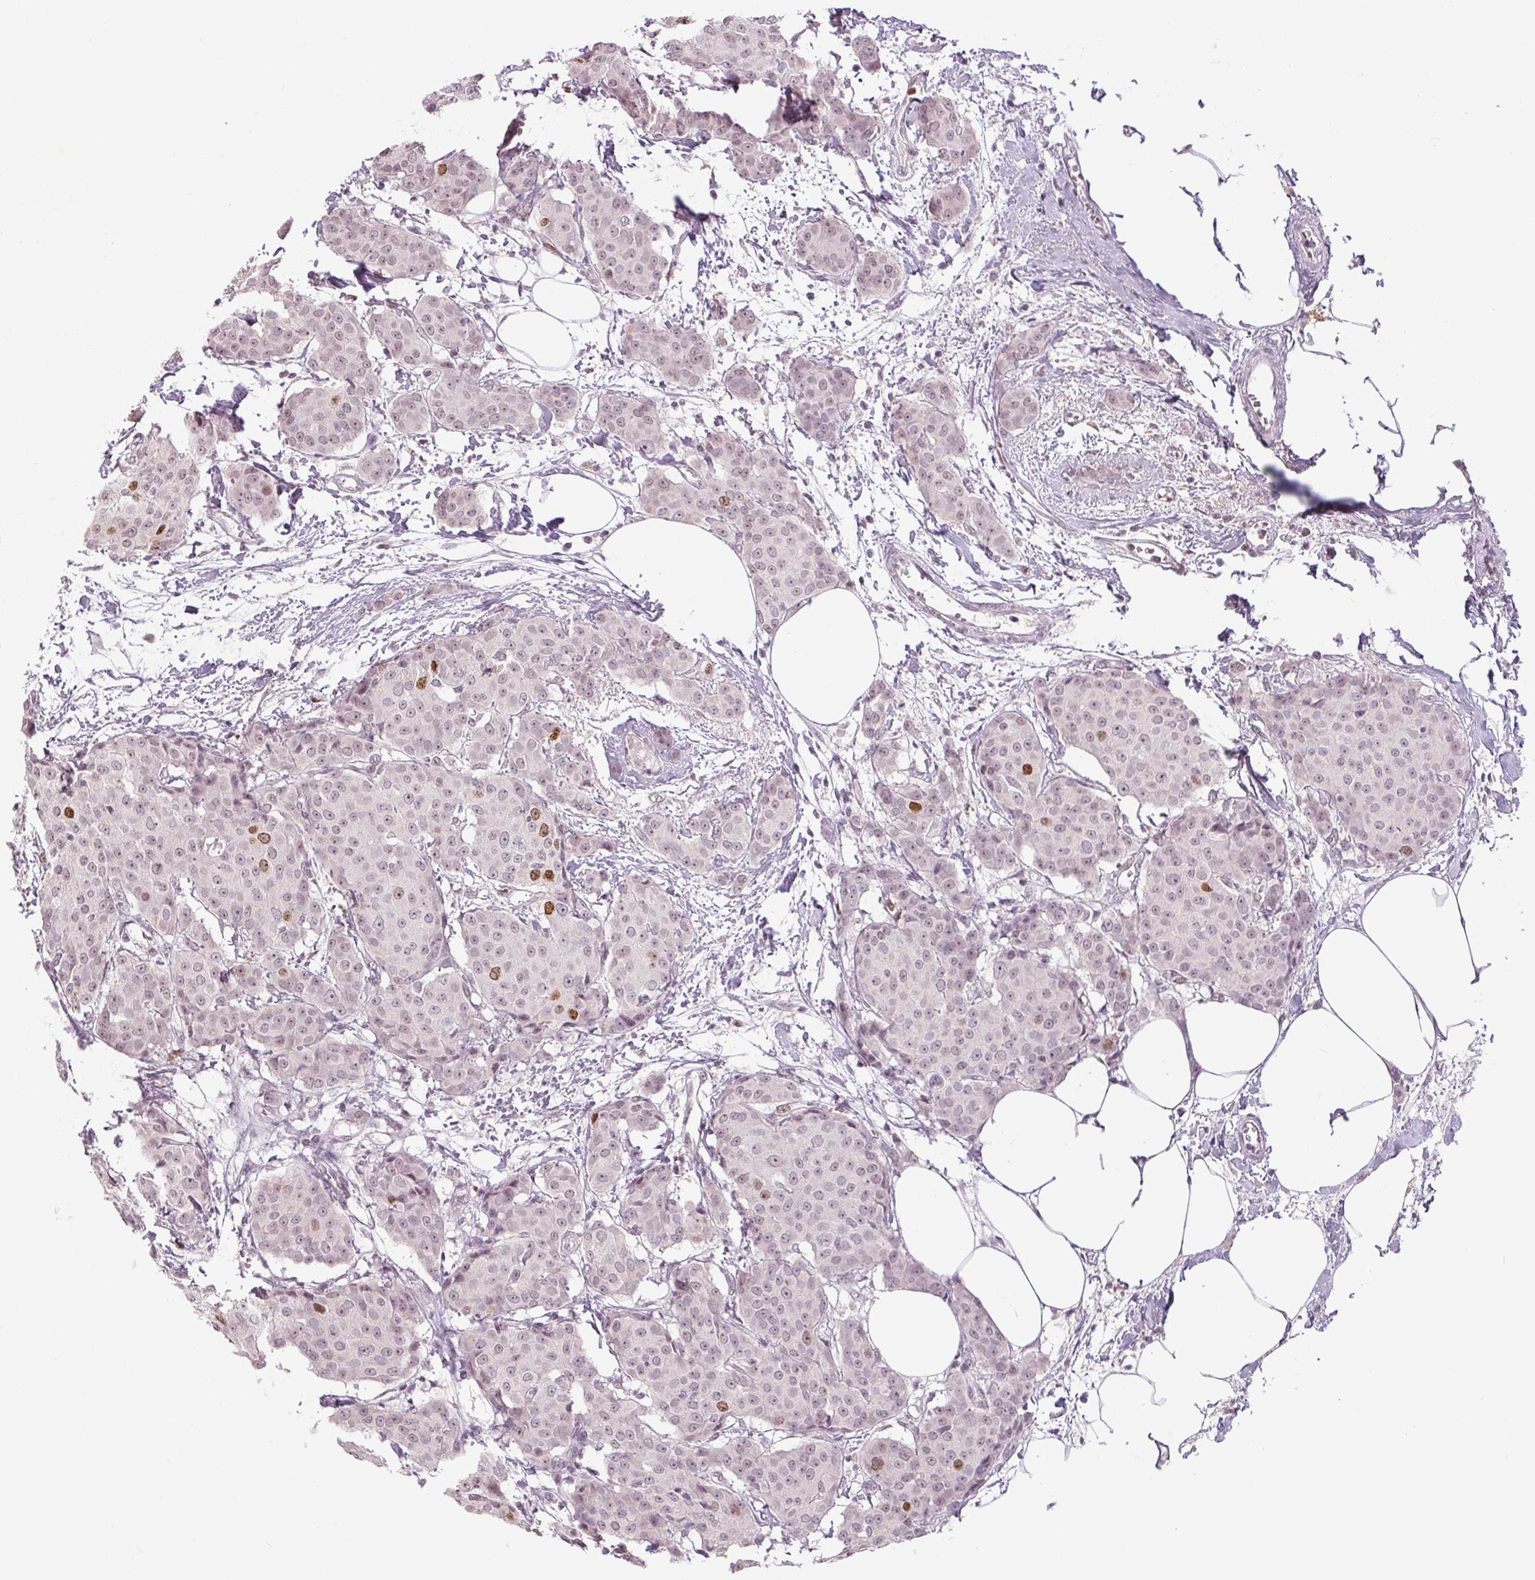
{"staining": {"intensity": "moderate", "quantity": "<25%", "location": "nuclear"}, "tissue": "breast cancer", "cell_type": "Tumor cells", "image_type": "cancer", "snomed": [{"axis": "morphology", "description": "Duct carcinoma"}, {"axis": "topography", "description": "Breast"}], "caption": "Tumor cells display low levels of moderate nuclear positivity in about <25% of cells in intraductal carcinoma (breast).", "gene": "SMIM6", "patient": {"sex": "female", "age": 91}}